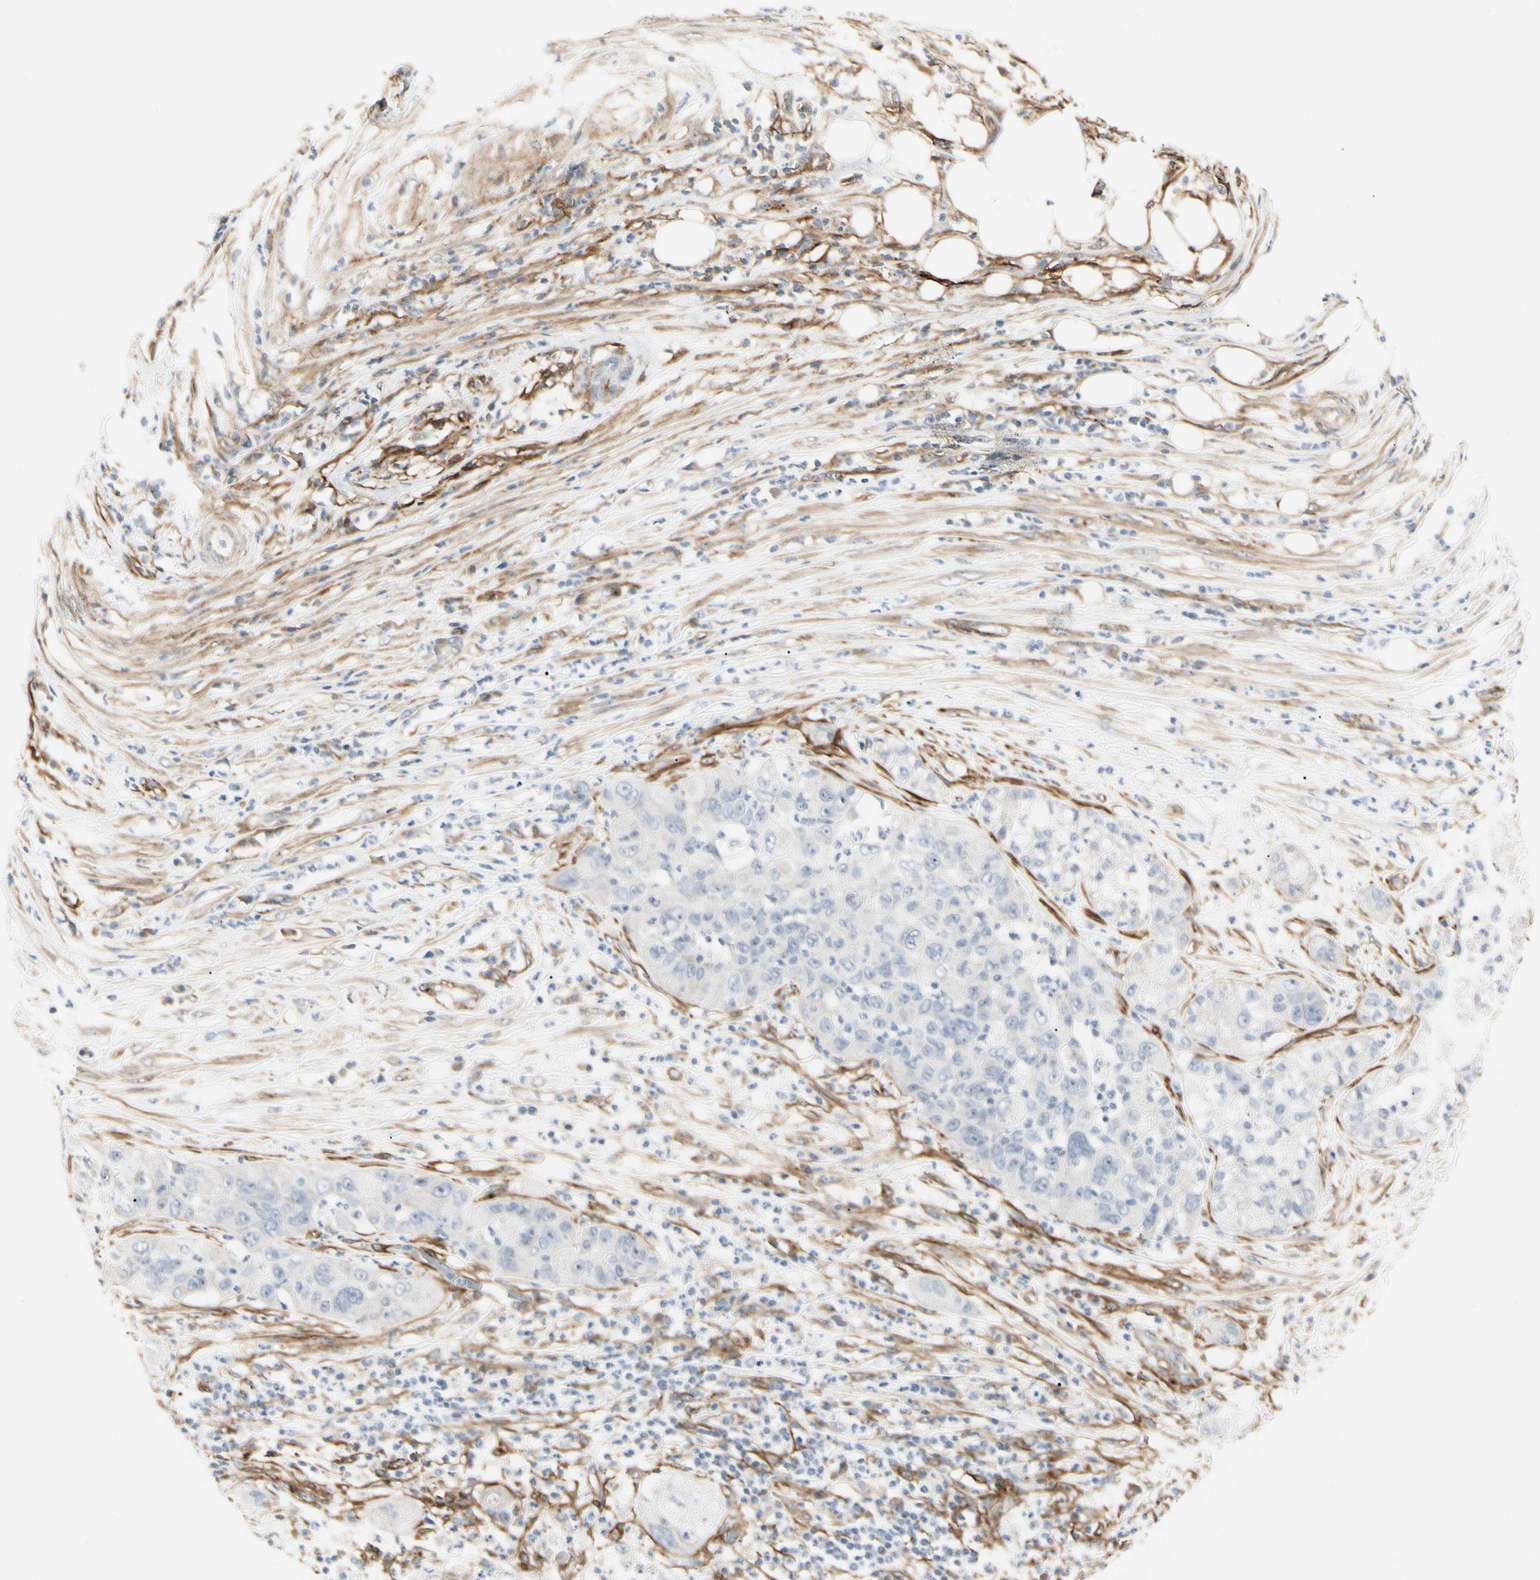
{"staining": {"intensity": "negative", "quantity": "none", "location": "none"}, "tissue": "pancreatic cancer", "cell_type": "Tumor cells", "image_type": "cancer", "snomed": [{"axis": "morphology", "description": "Adenocarcinoma, NOS"}, {"axis": "topography", "description": "Pancreas"}], "caption": "Pancreatic adenocarcinoma stained for a protein using IHC demonstrates no staining tumor cells.", "gene": "GGT5", "patient": {"sex": "female", "age": 78}}